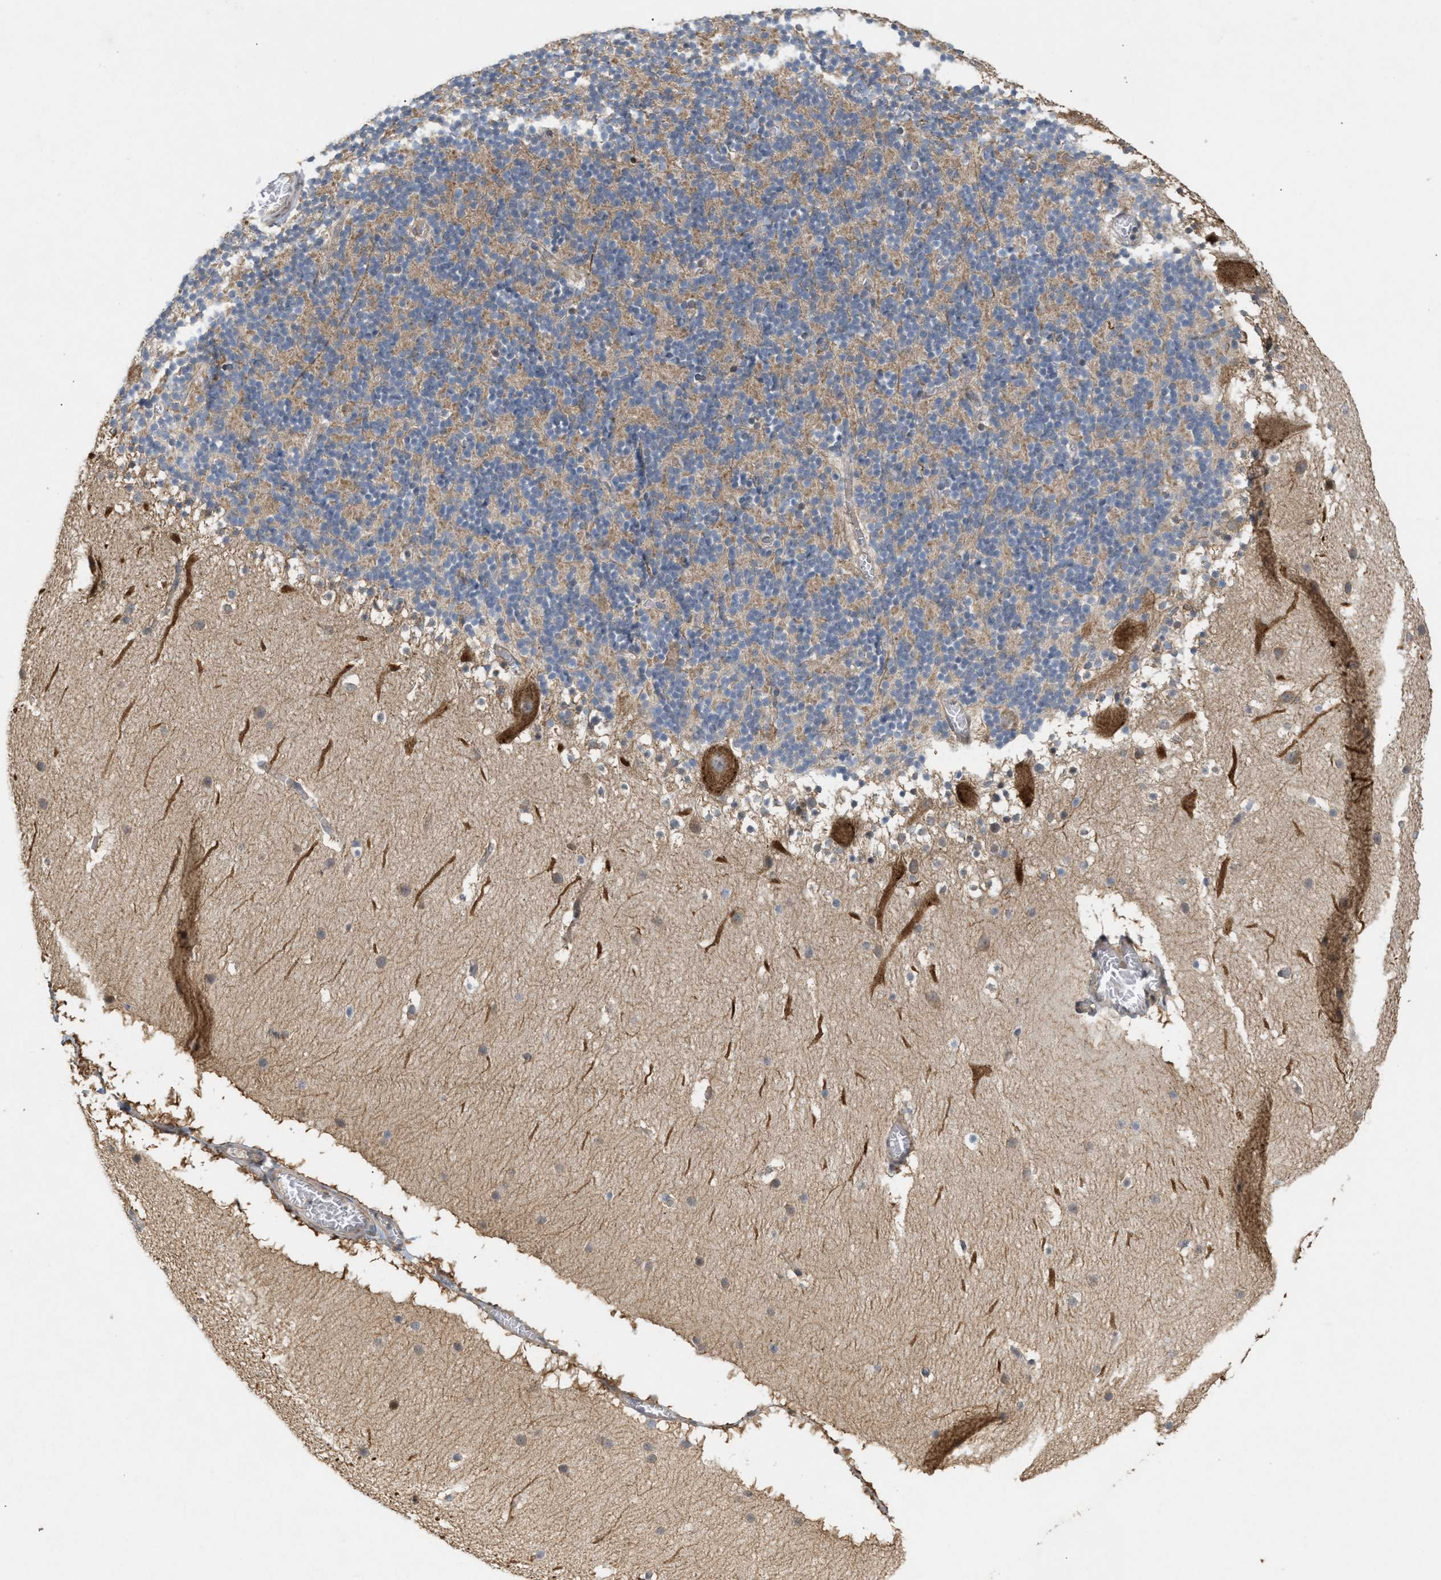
{"staining": {"intensity": "moderate", "quantity": "25%-75%", "location": "cytoplasmic/membranous"}, "tissue": "cerebellum", "cell_type": "Cells in granular layer", "image_type": "normal", "snomed": [{"axis": "morphology", "description": "Normal tissue, NOS"}, {"axis": "topography", "description": "Cerebellum"}], "caption": "IHC histopathology image of unremarkable human cerebellum stained for a protein (brown), which reveals medium levels of moderate cytoplasmic/membranous staining in about 25%-75% of cells in granular layer.", "gene": "MFSD6", "patient": {"sex": "male", "age": 45}}